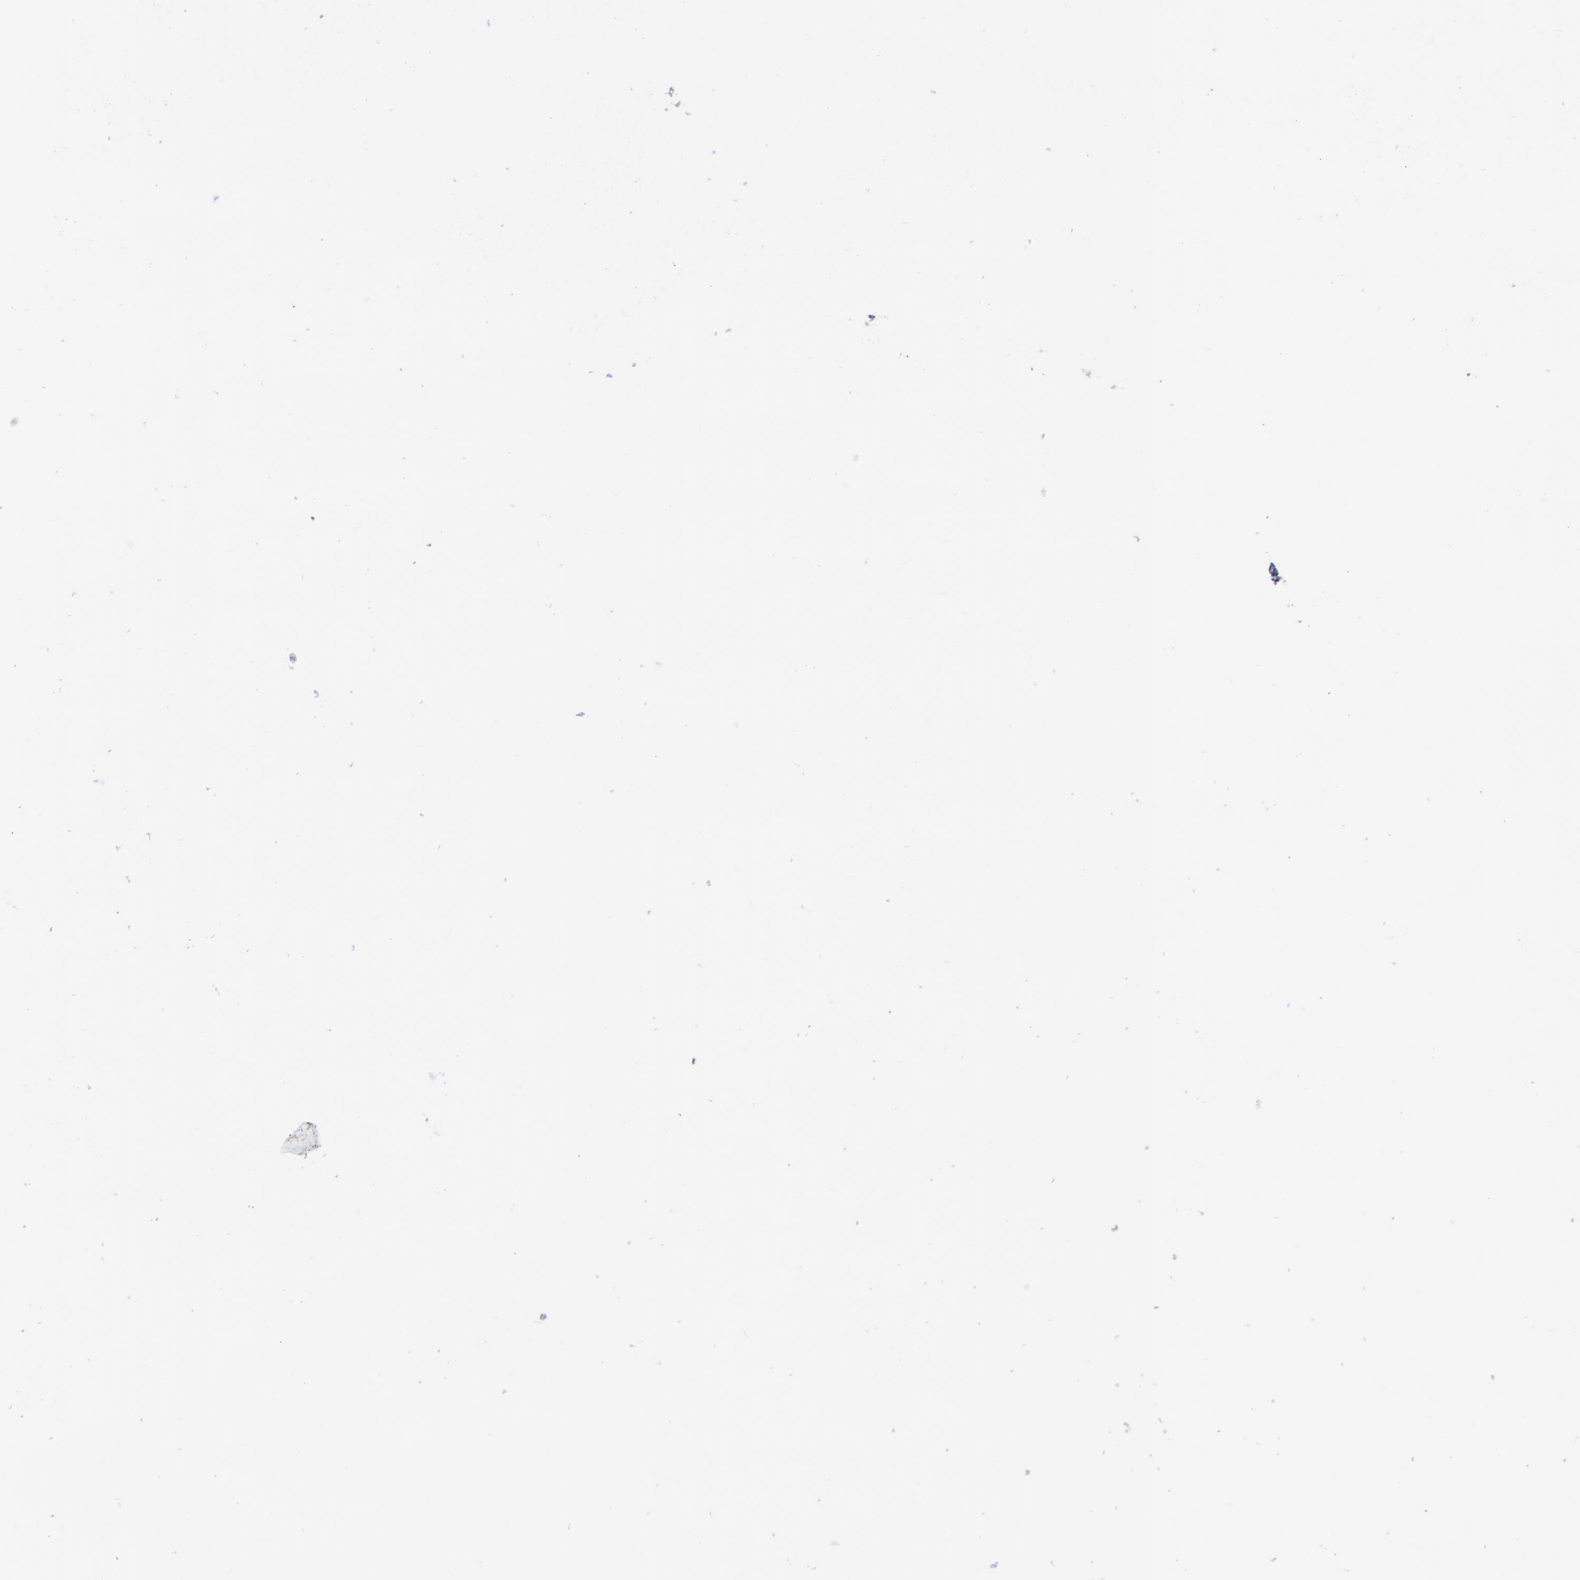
{"staining": {"intensity": "weak", "quantity": "<25%", "location": "cytoplasmic/membranous"}, "tissue": "endometrial cancer", "cell_type": "Tumor cells", "image_type": "cancer", "snomed": [{"axis": "morphology", "description": "Adenocarcinoma, NOS"}, {"axis": "topography", "description": "Endometrium"}], "caption": "High magnification brightfield microscopy of adenocarcinoma (endometrial) stained with DAB (3,3'-diaminobenzidine) (brown) and counterstained with hematoxylin (blue): tumor cells show no significant staining. (Stains: DAB immunohistochemistry with hematoxylin counter stain, Microscopy: brightfield microscopy at high magnification).", "gene": "ICAM3", "patient": {"sex": "female", "age": 79}}